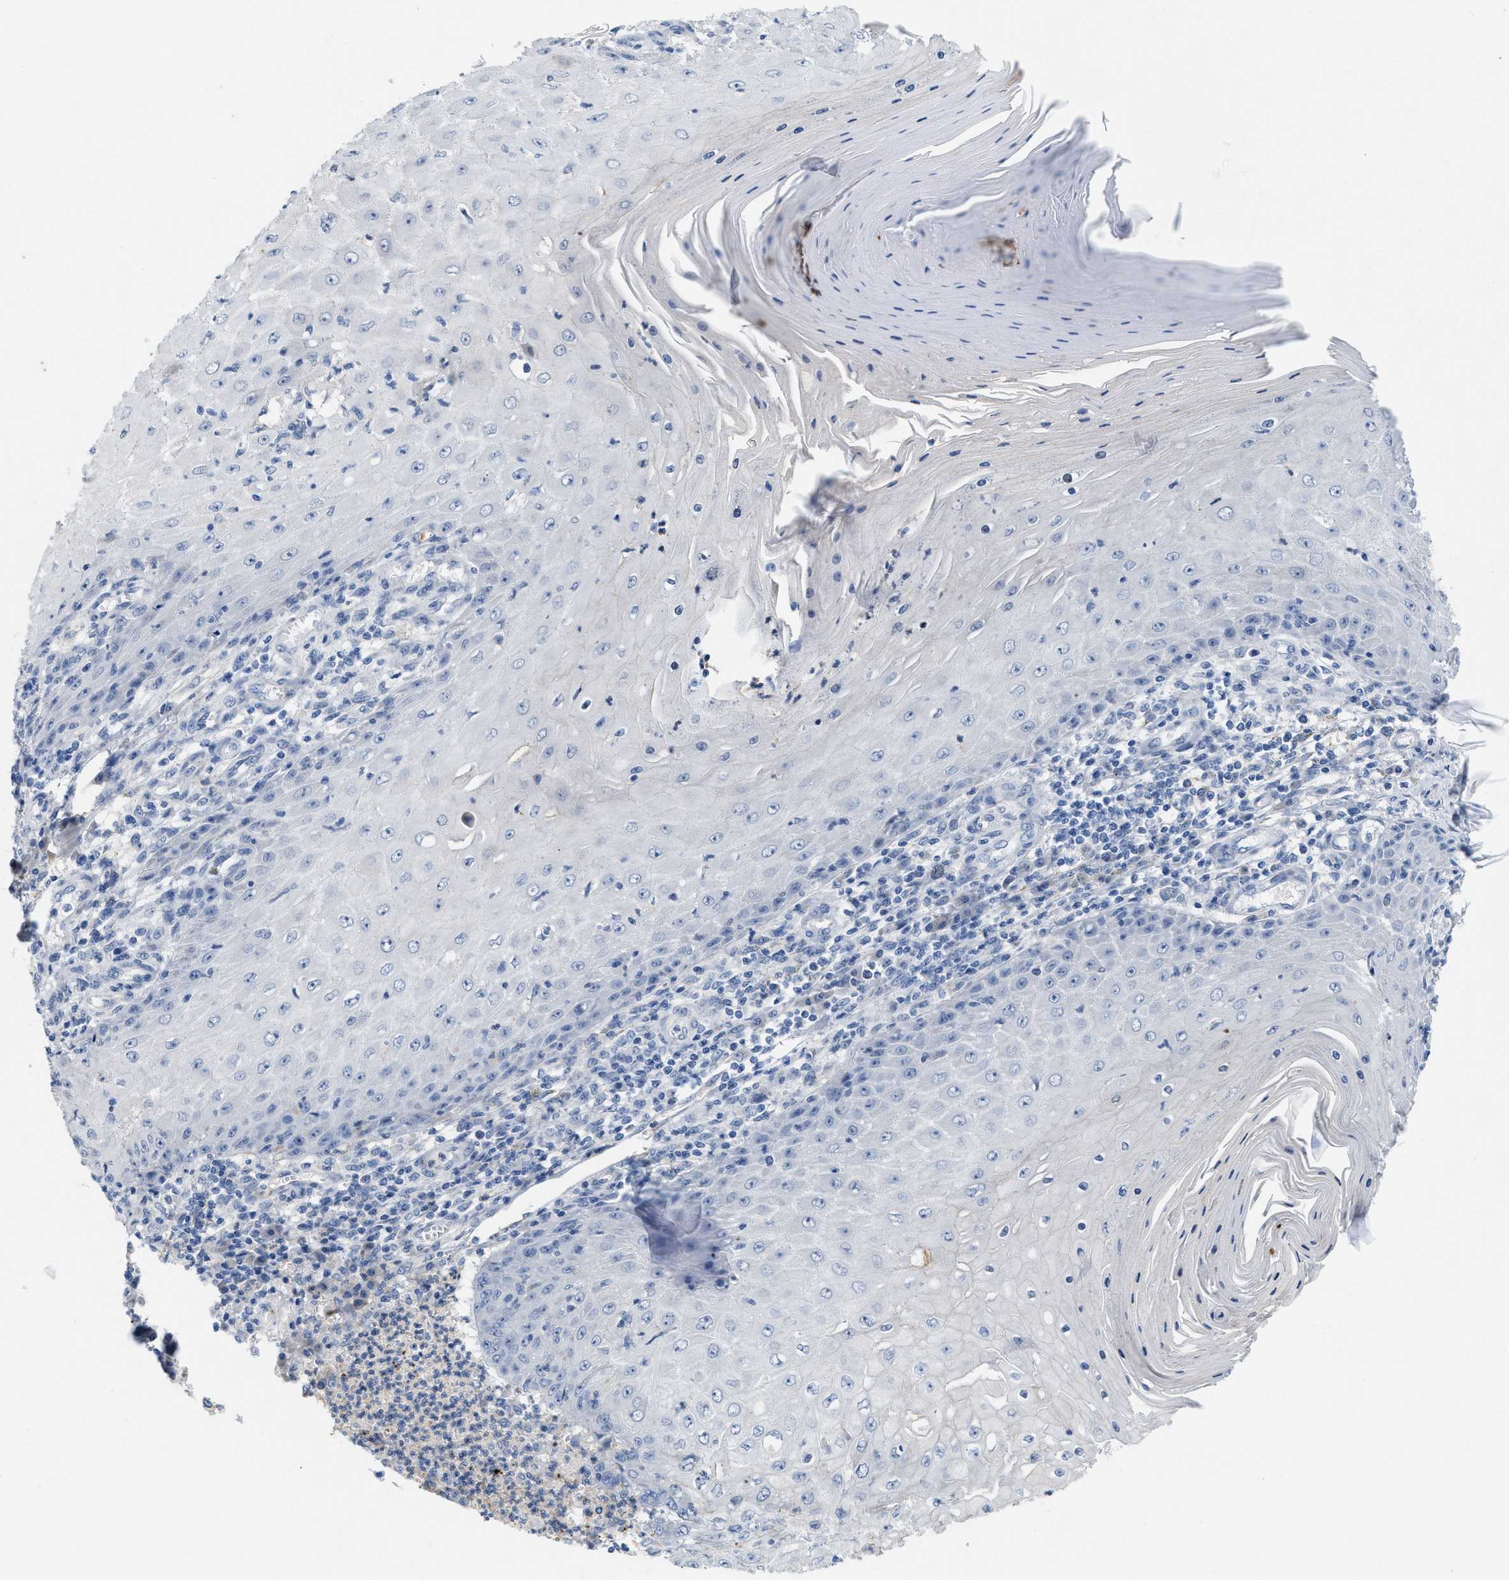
{"staining": {"intensity": "negative", "quantity": "none", "location": "none"}, "tissue": "skin cancer", "cell_type": "Tumor cells", "image_type": "cancer", "snomed": [{"axis": "morphology", "description": "Squamous cell carcinoma, NOS"}, {"axis": "topography", "description": "Skin"}], "caption": "Immunohistochemistry (IHC) of human skin cancer (squamous cell carcinoma) displays no staining in tumor cells. (DAB (3,3'-diaminobenzidine) IHC, high magnification).", "gene": "CPA2", "patient": {"sex": "female", "age": 73}}